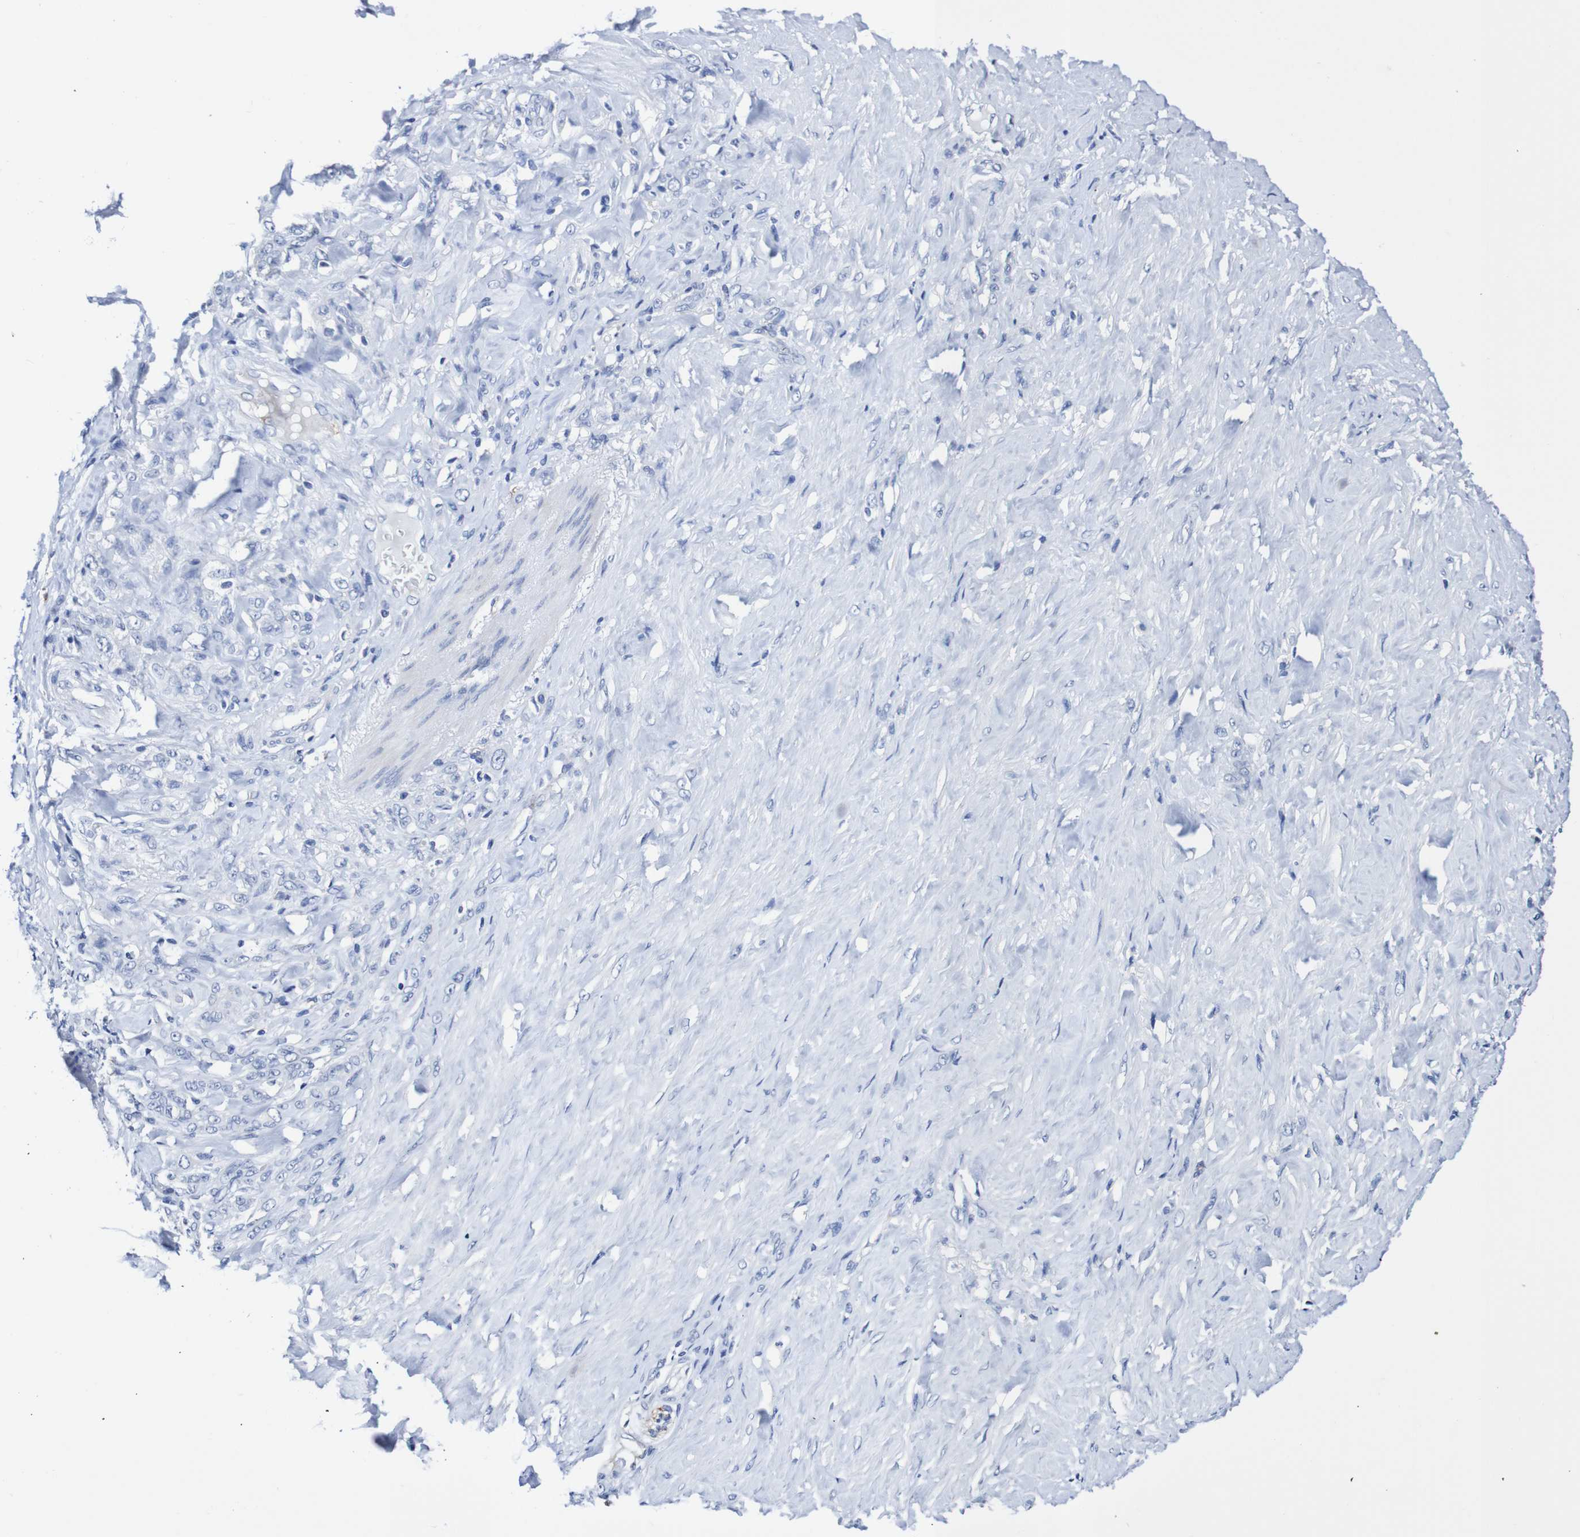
{"staining": {"intensity": "negative", "quantity": "none", "location": "none"}, "tissue": "stomach cancer", "cell_type": "Tumor cells", "image_type": "cancer", "snomed": [{"axis": "morphology", "description": "Adenocarcinoma, NOS"}, {"axis": "topography", "description": "Stomach"}], "caption": "This is a photomicrograph of immunohistochemistry staining of adenocarcinoma (stomach), which shows no positivity in tumor cells. (Brightfield microscopy of DAB (3,3'-diaminobenzidine) immunohistochemistry (IHC) at high magnification).", "gene": "SEZ6", "patient": {"sex": "male", "age": 82}}